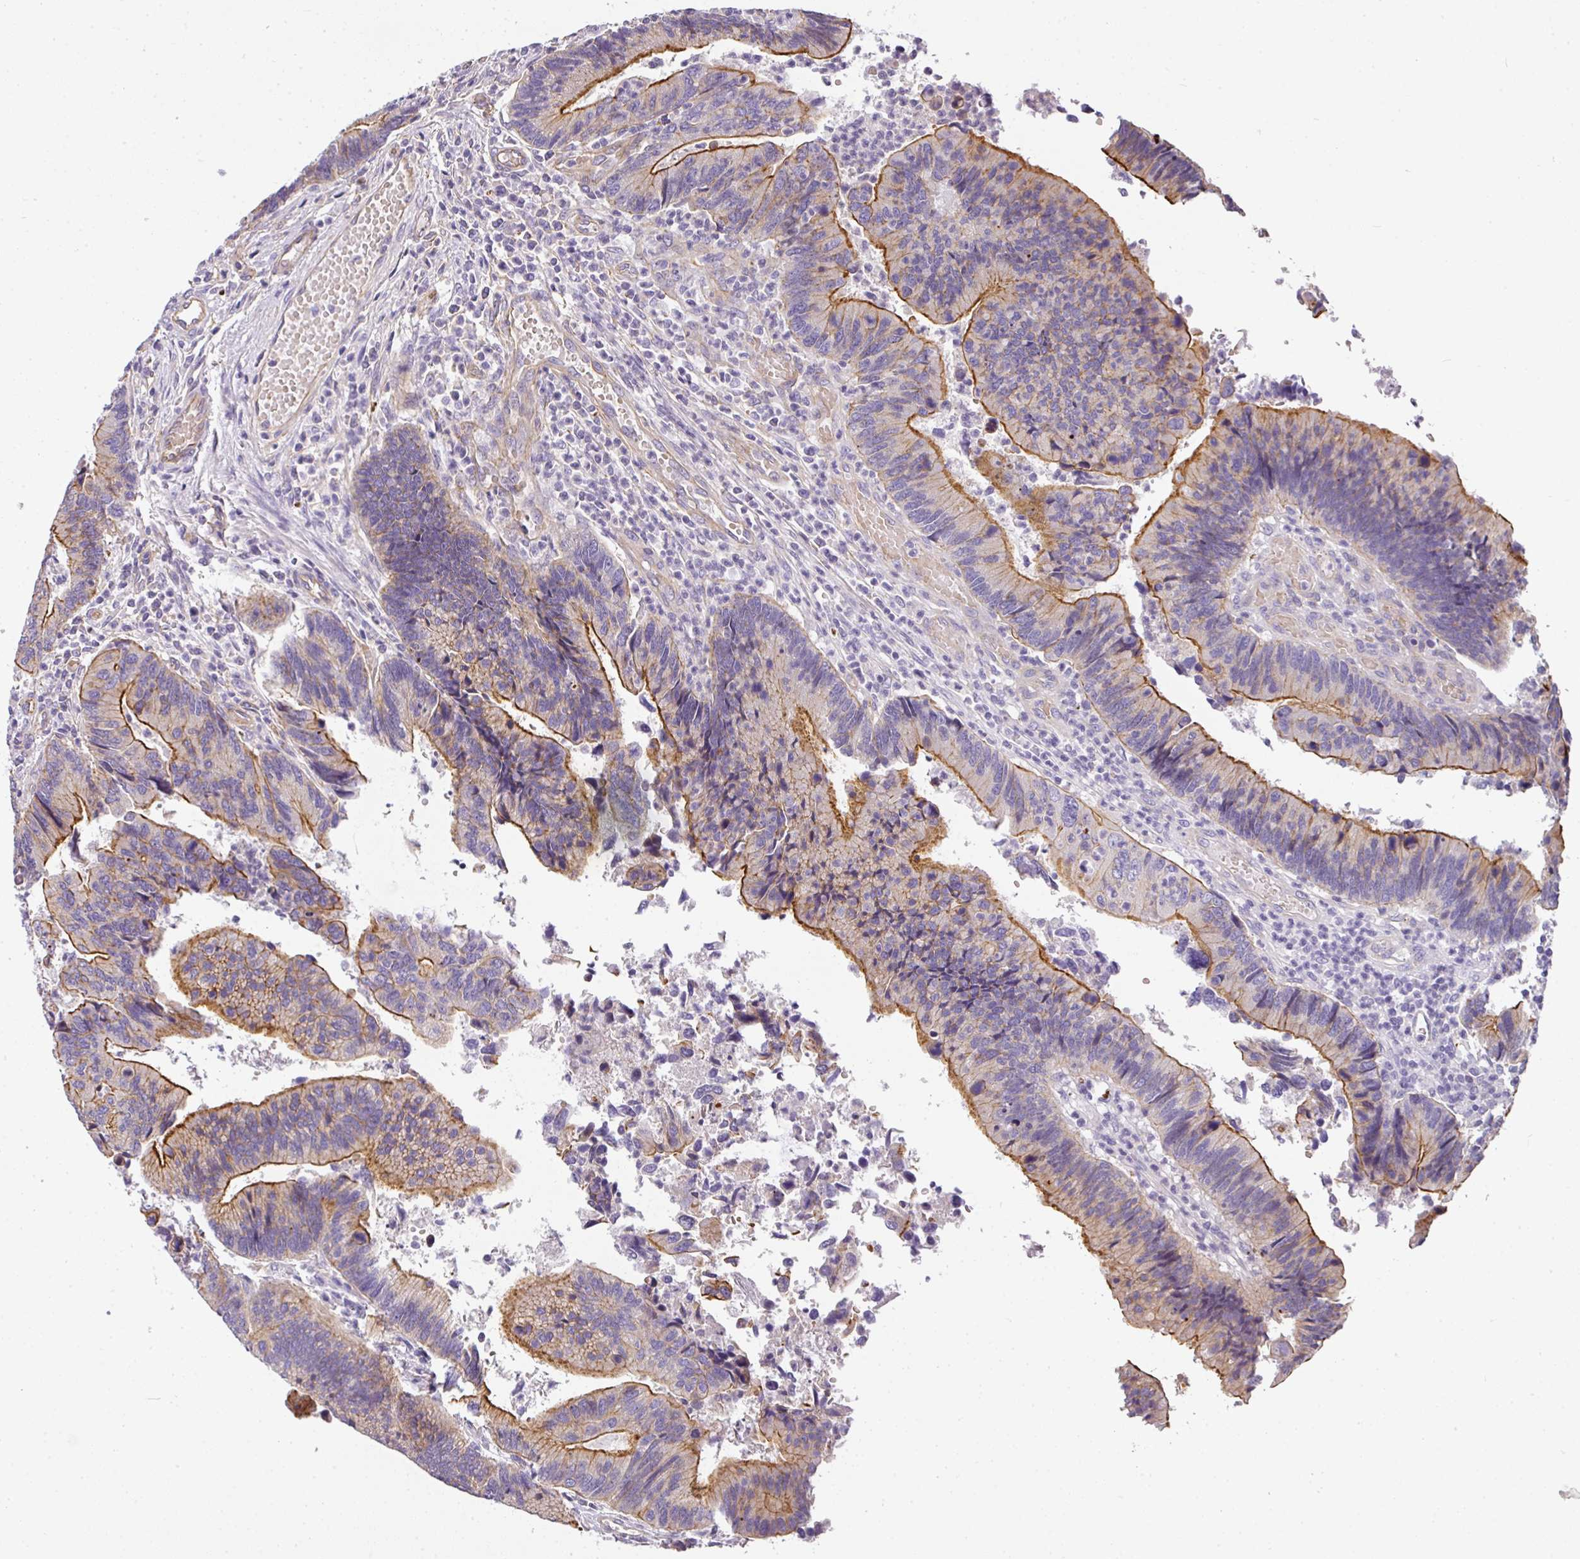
{"staining": {"intensity": "moderate", "quantity": "25%-75%", "location": "cytoplasmic/membranous"}, "tissue": "colorectal cancer", "cell_type": "Tumor cells", "image_type": "cancer", "snomed": [{"axis": "morphology", "description": "Adenocarcinoma, NOS"}, {"axis": "topography", "description": "Colon"}], "caption": "Brown immunohistochemical staining in adenocarcinoma (colorectal) reveals moderate cytoplasmic/membranous positivity in approximately 25%-75% of tumor cells.", "gene": "OR11H4", "patient": {"sex": "female", "age": 67}}